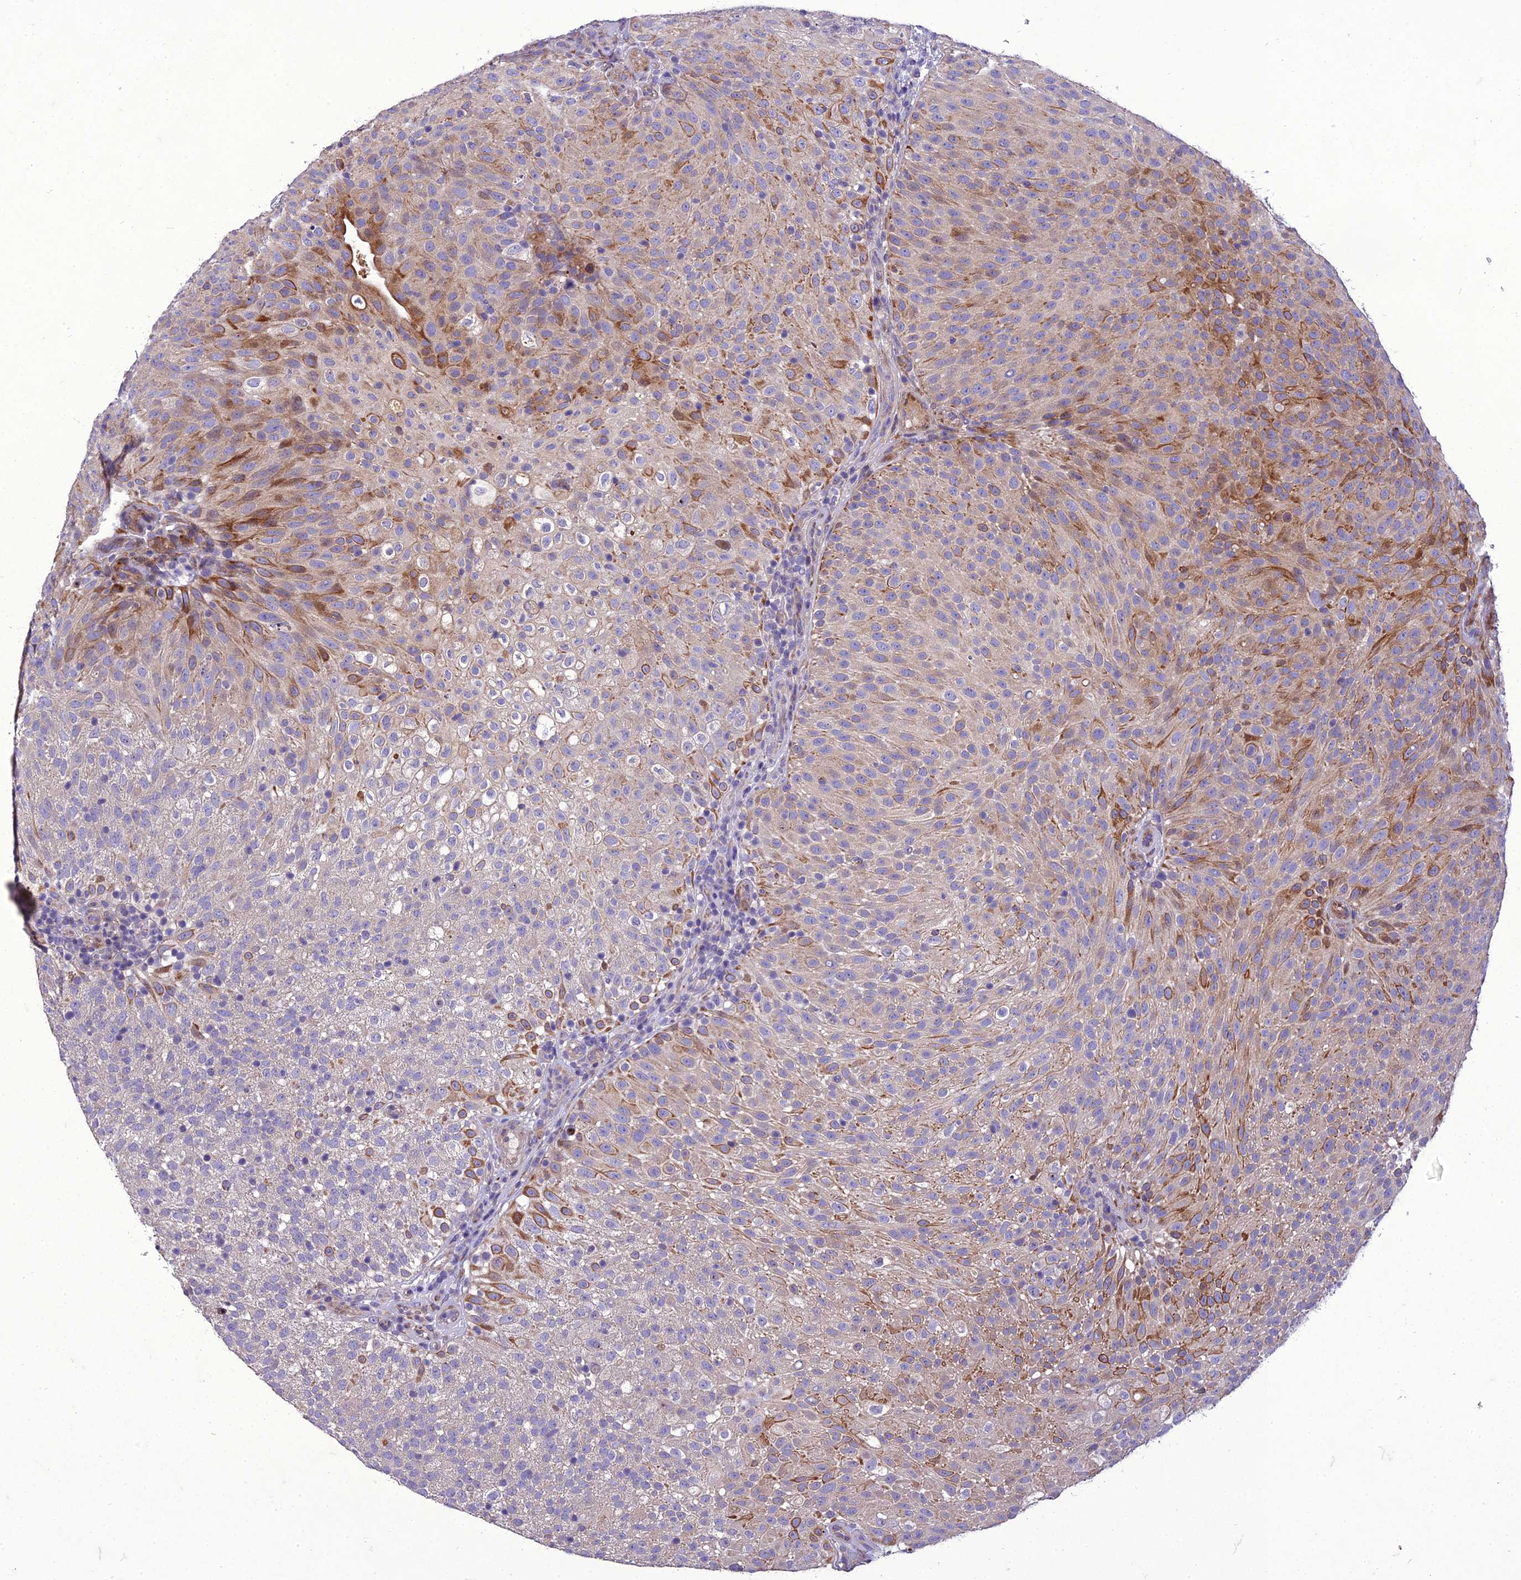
{"staining": {"intensity": "moderate", "quantity": "<25%", "location": "cytoplasmic/membranous"}, "tissue": "urothelial cancer", "cell_type": "Tumor cells", "image_type": "cancer", "snomed": [{"axis": "morphology", "description": "Urothelial carcinoma, Low grade"}, {"axis": "topography", "description": "Urinary bladder"}], "caption": "Immunohistochemistry photomicrograph of neoplastic tissue: urothelial carcinoma (low-grade) stained using IHC exhibits low levels of moderate protein expression localized specifically in the cytoplasmic/membranous of tumor cells, appearing as a cytoplasmic/membranous brown color.", "gene": "ADIPOR2", "patient": {"sex": "male", "age": 78}}